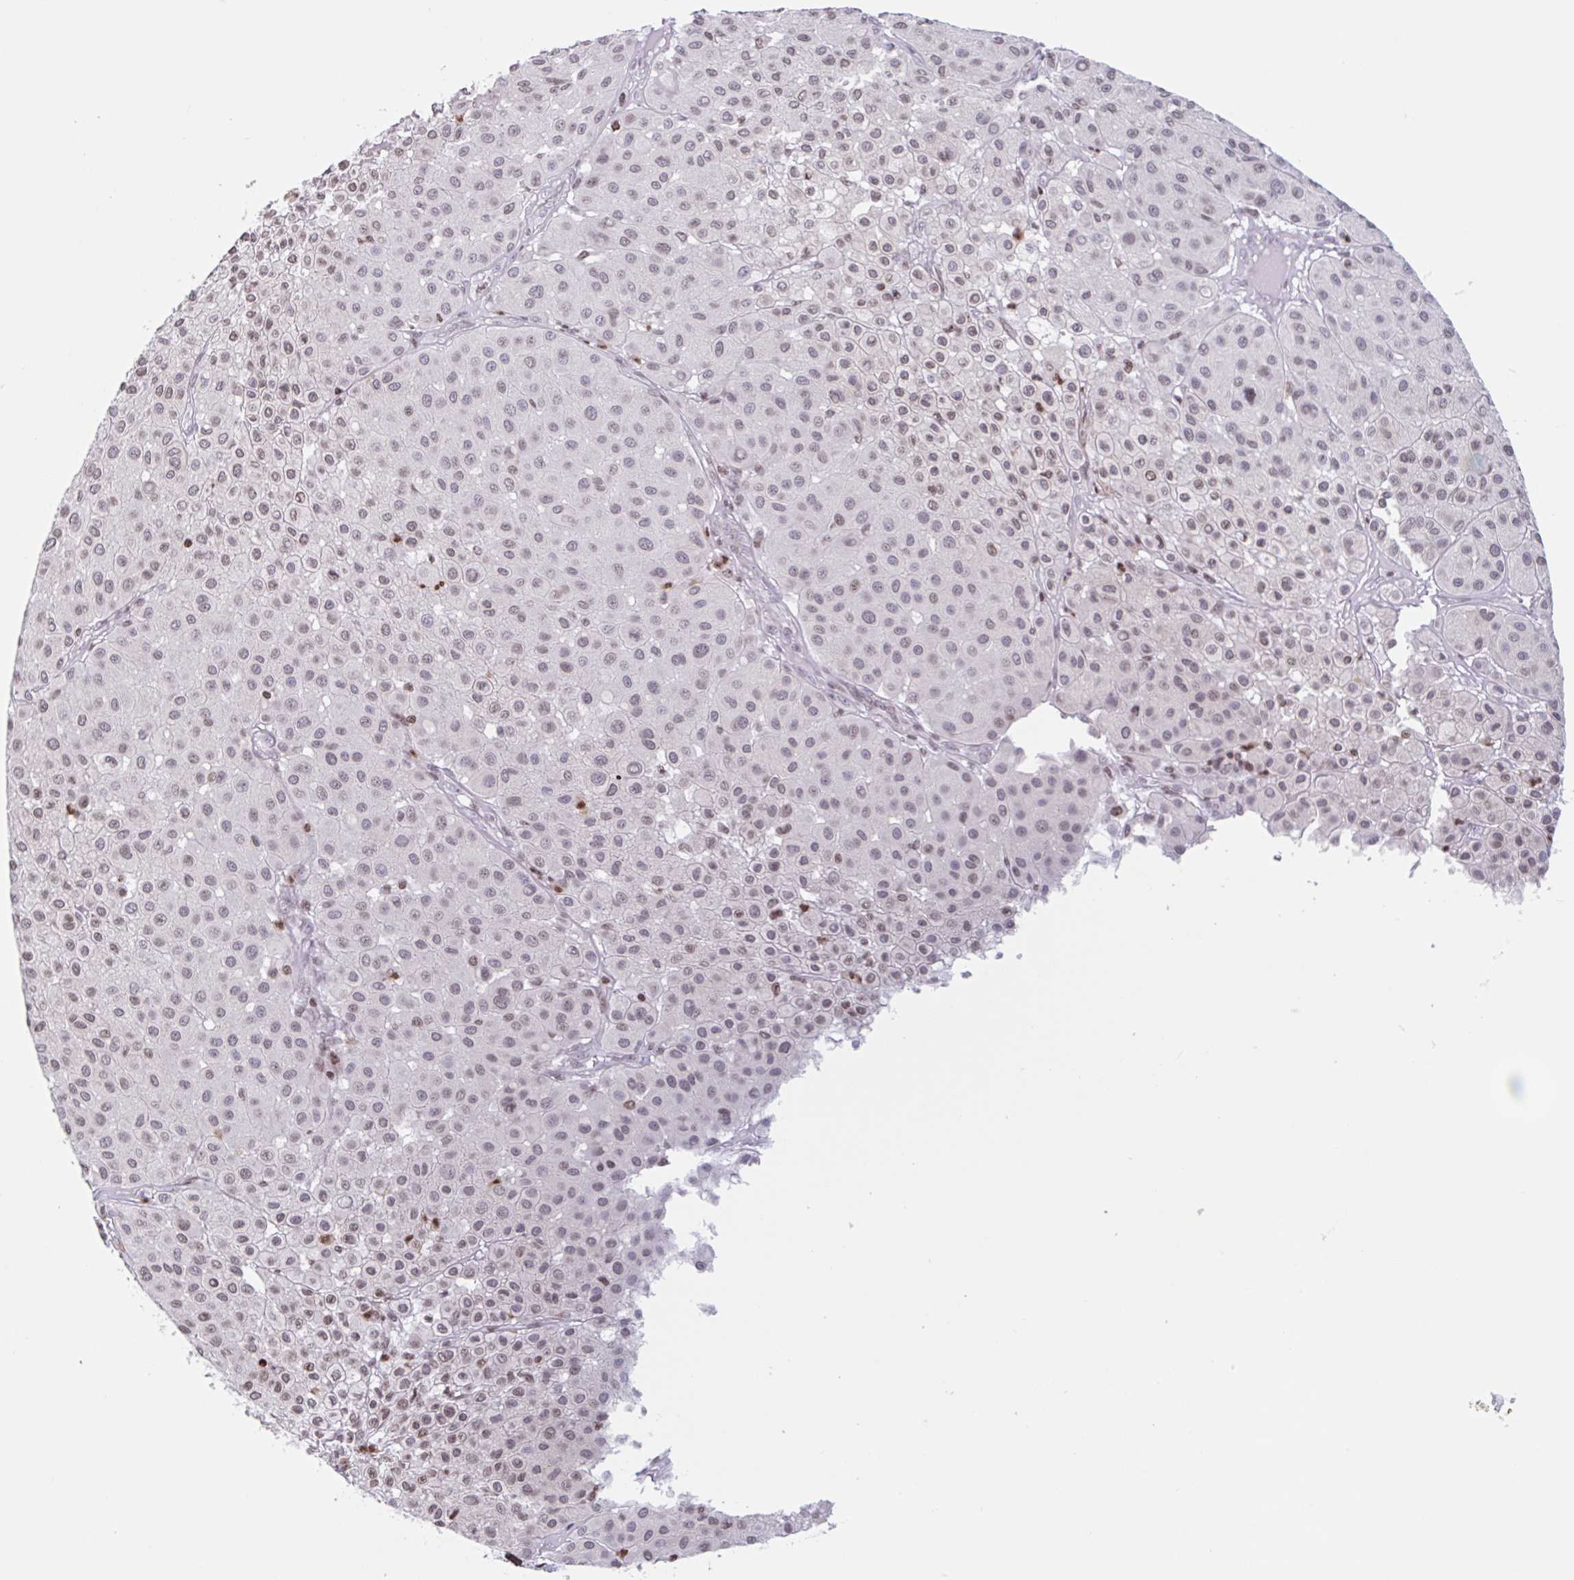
{"staining": {"intensity": "weak", "quantity": ">75%", "location": "nuclear"}, "tissue": "melanoma", "cell_type": "Tumor cells", "image_type": "cancer", "snomed": [{"axis": "morphology", "description": "Malignant melanoma, Metastatic site"}, {"axis": "topography", "description": "Smooth muscle"}], "caption": "Malignant melanoma (metastatic site) stained for a protein exhibits weak nuclear positivity in tumor cells.", "gene": "NOL6", "patient": {"sex": "male", "age": 41}}